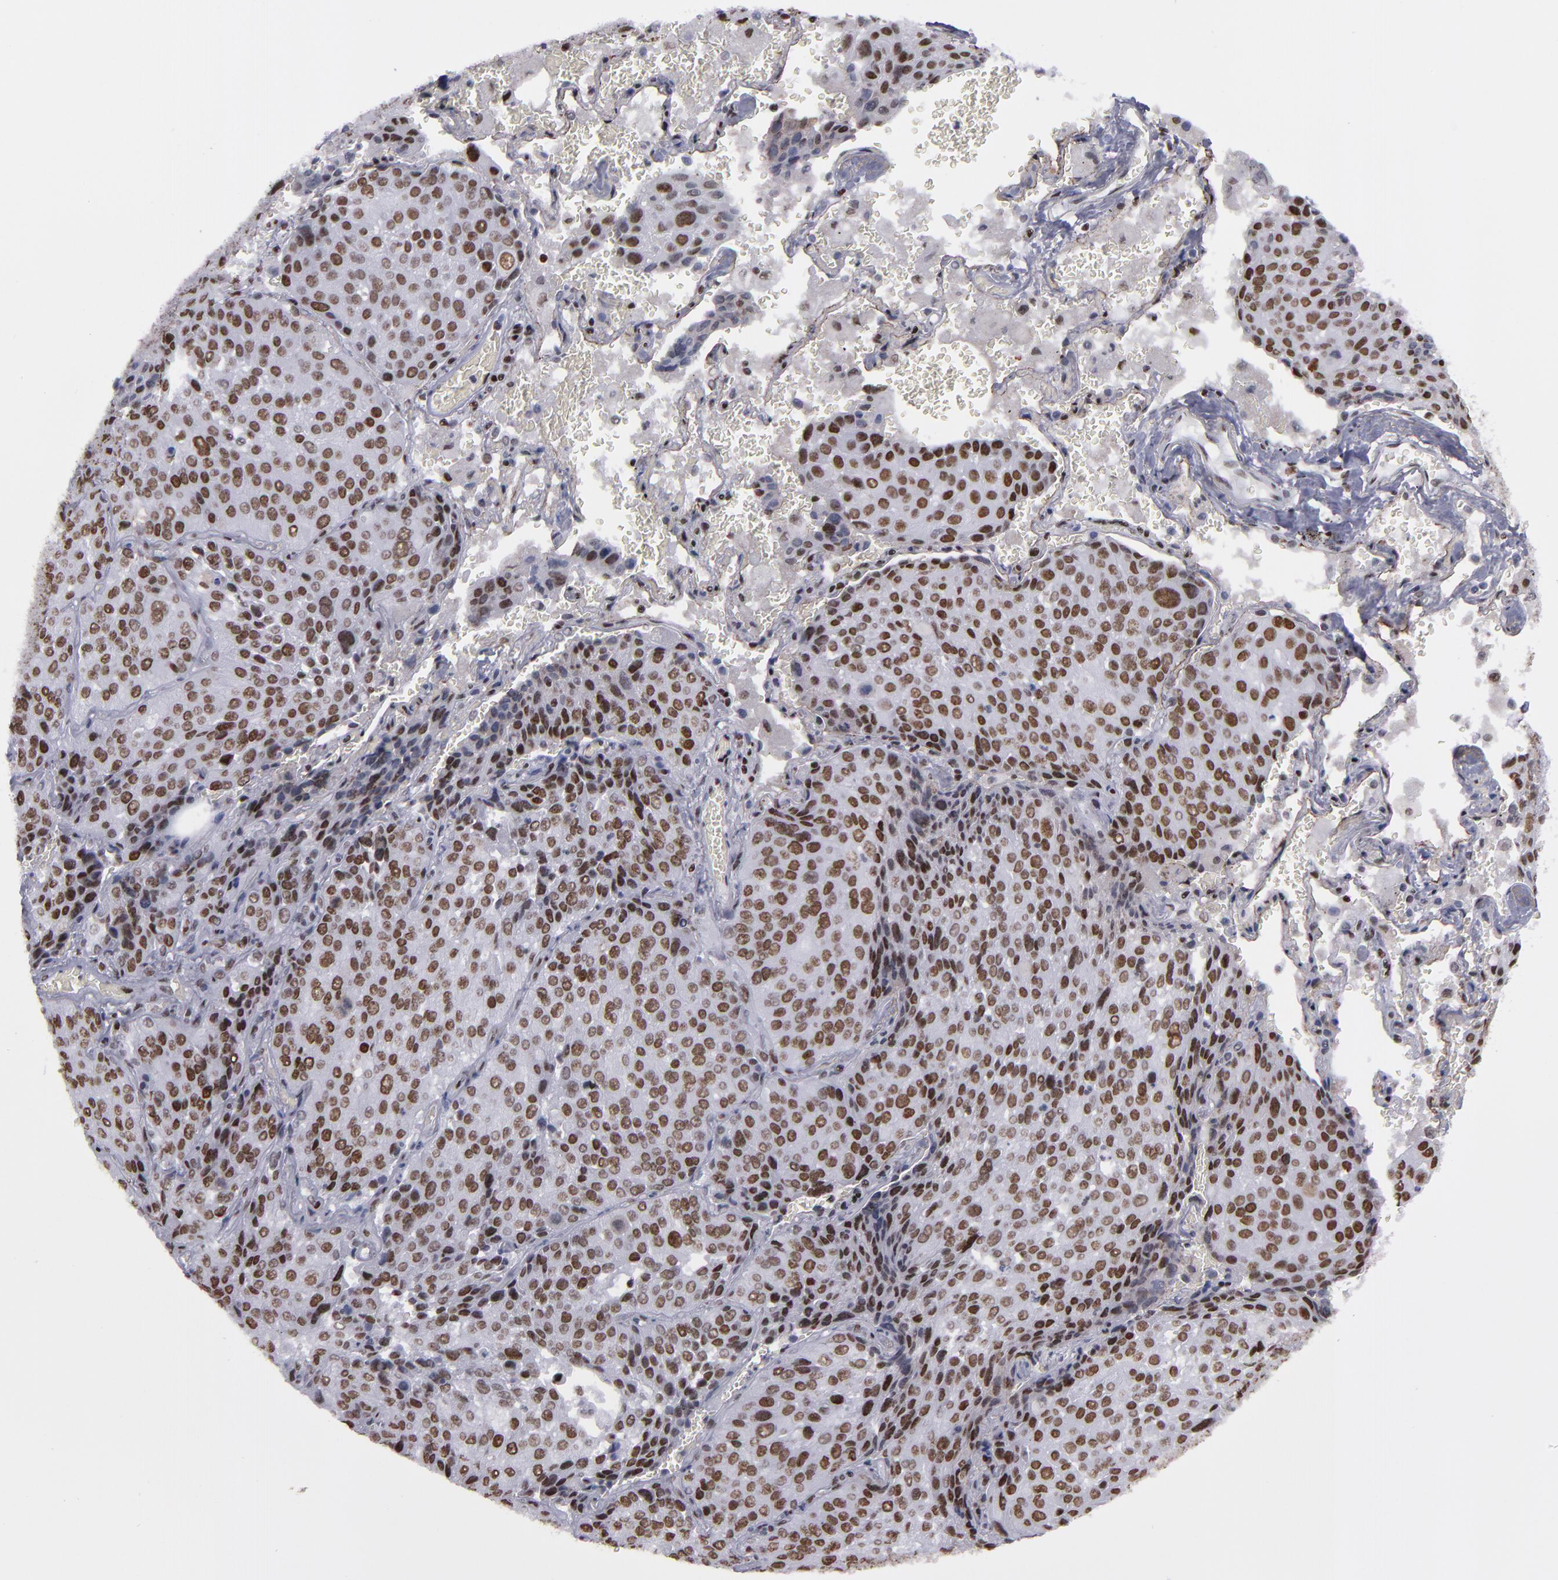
{"staining": {"intensity": "strong", "quantity": ">75%", "location": "nuclear"}, "tissue": "lung cancer", "cell_type": "Tumor cells", "image_type": "cancer", "snomed": [{"axis": "morphology", "description": "Squamous cell carcinoma, NOS"}, {"axis": "topography", "description": "Lung"}], "caption": "Immunohistochemical staining of human lung cancer (squamous cell carcinoma) displays high levels of strong nuclear expression in about >75% of tumor cells. The staining was performed using DAB (3,3'-diaminobenzidine), with brown indicating positive protein expression. Nuclei are stained blue with hematoxylin.", "gene": "TERF2", "patient": {"sex": "male", "age": 54}}